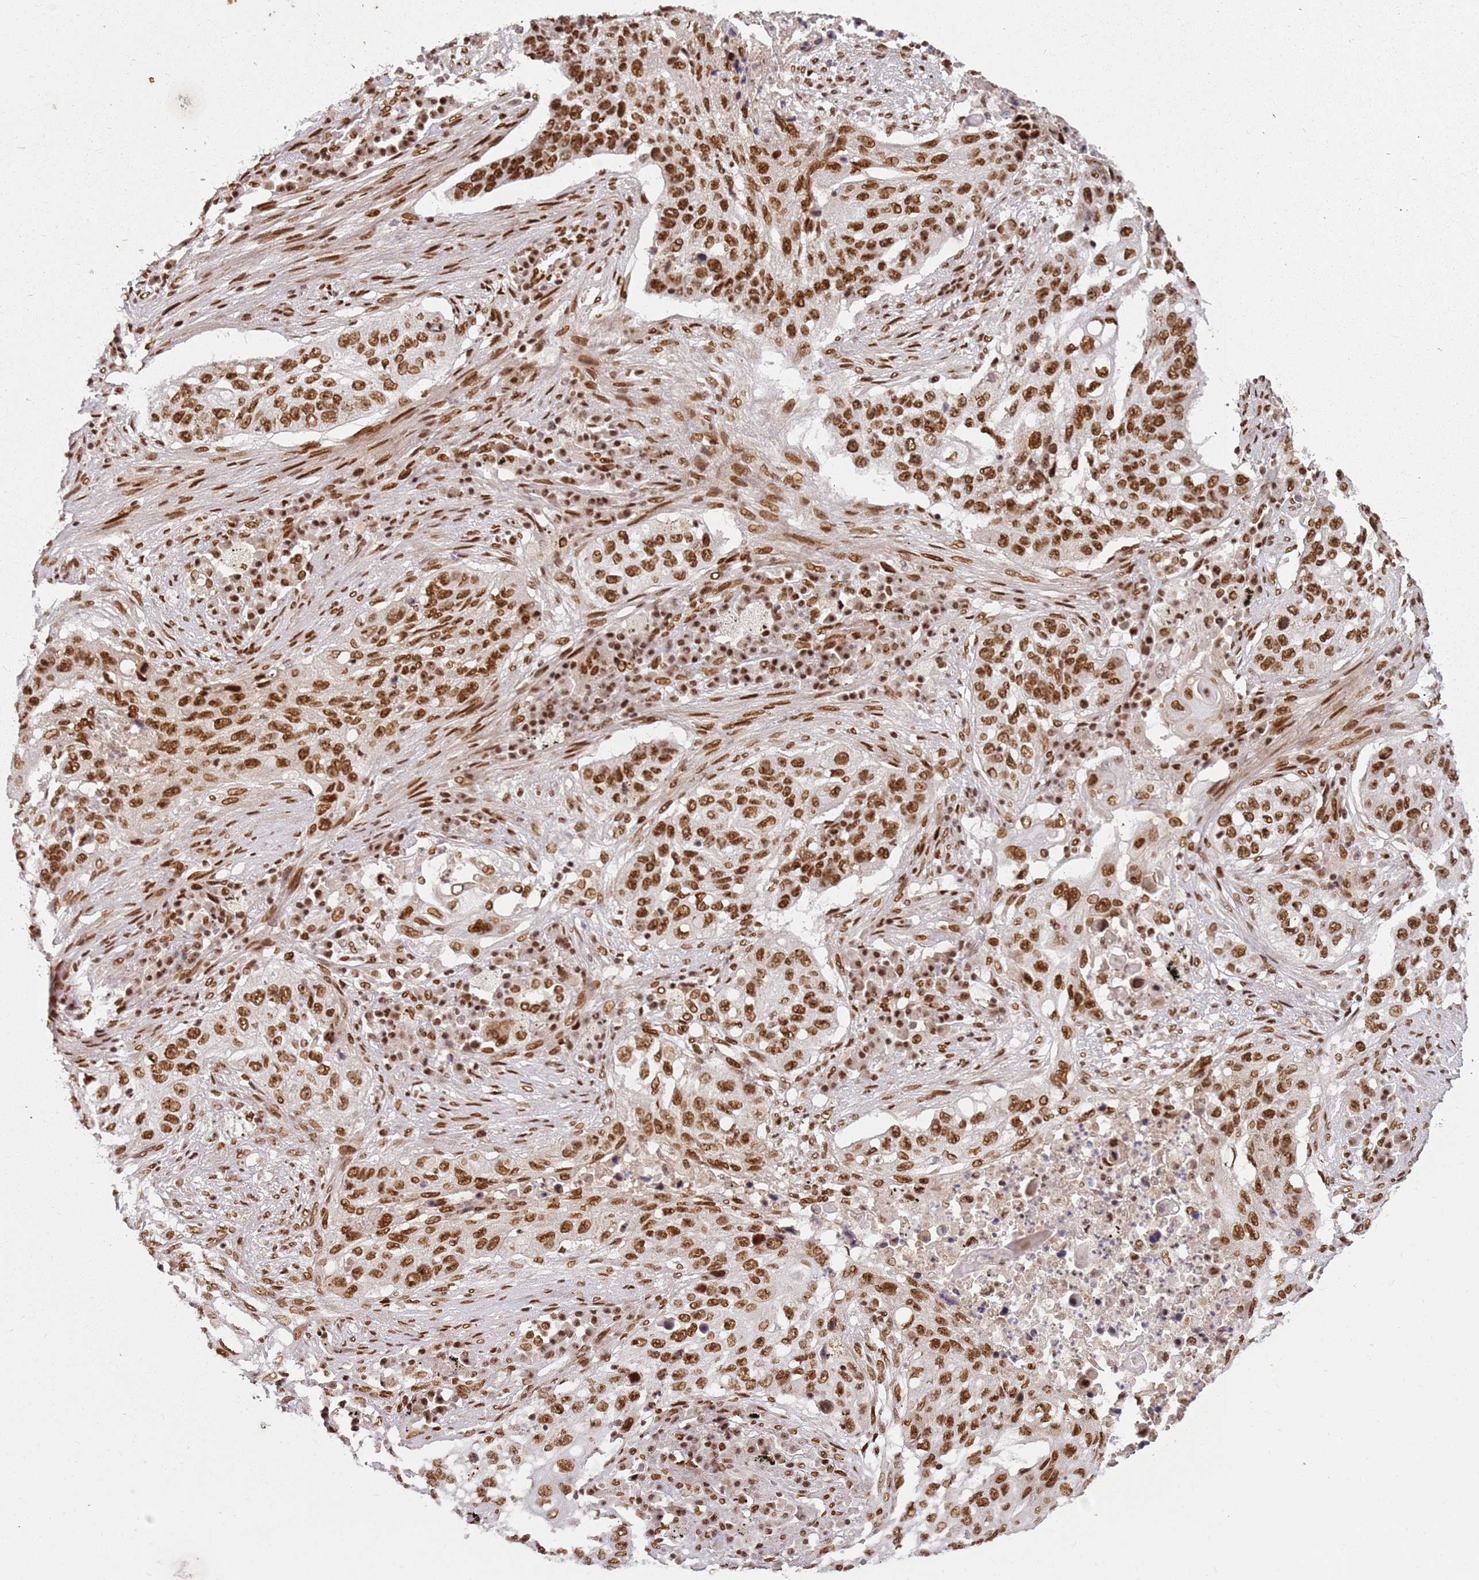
{"staining": {"intensity": "strong", "quantity": ">75%", "location": "nuclear"}, "tissue": "lung cancer", "cell_type": "Tumor cells", "image_type": "cancer", "snomed": [{"axis": "morphology", "description": "Squamous cell carcinoma, NOS"}, {"axis": "topography", "description": "Lung"}], "caption": "Immunohistochemistry (IHC) micrograph of human lung cancer stained for a protein (brown), which reveals high levels of strong nuclear positivity in about >75% of tumor cells.", "gene": "TENT4A", "patient": {"sex": "female", "age": 63}}